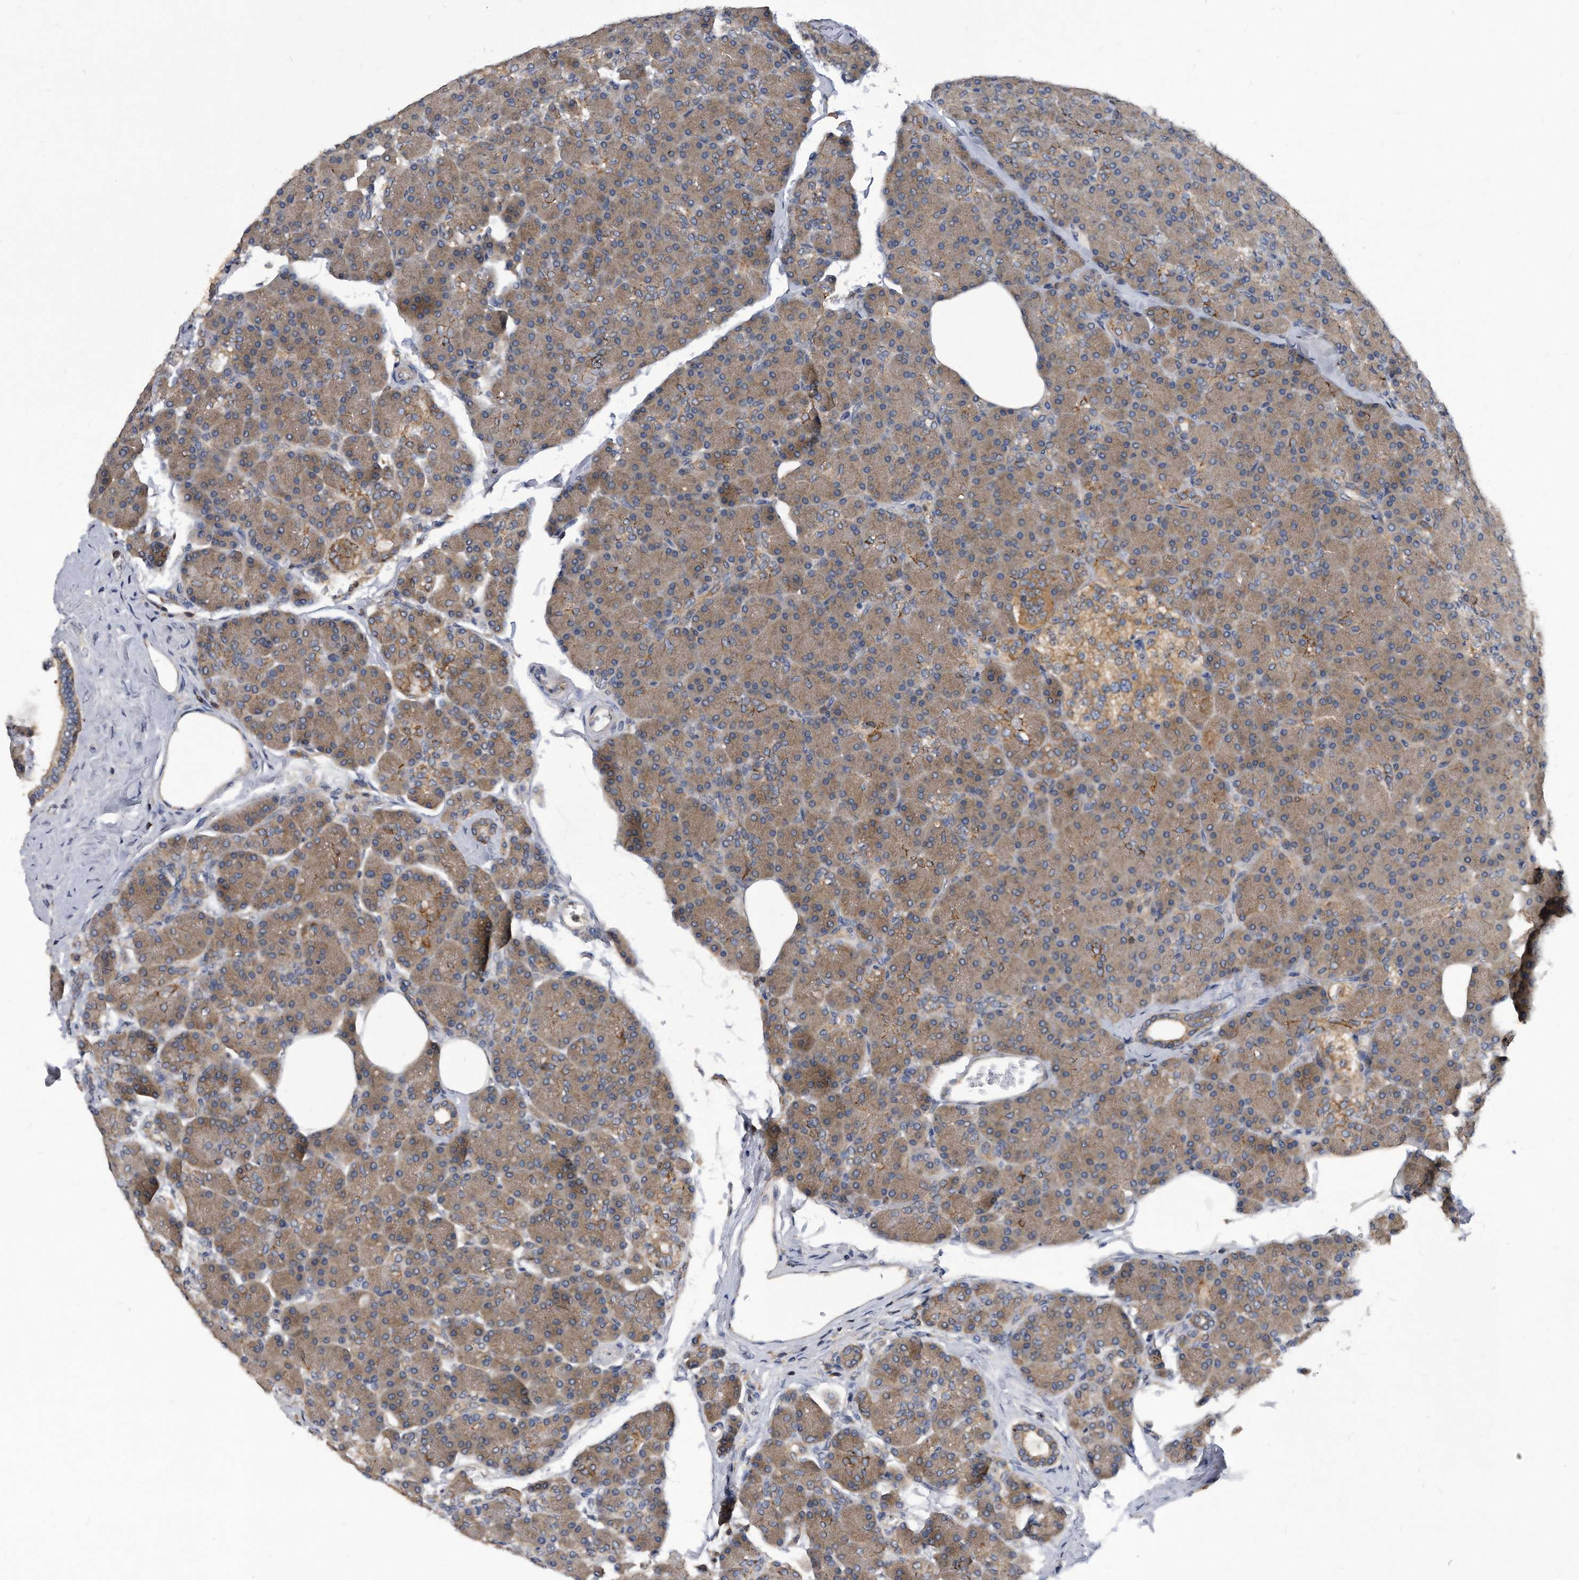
{"staining": {"intensity": "moderate", "quantity": ">75%", "location": "cytoplasmic/membranous"}, "tissue": "pancreas", "cell_type": "Exocrine glandular cells", "image_type": "normal", "snomed": [{"axis": "morphology", "description": "Normal tissue, NOS"}, {"axis": "topography", "description": "Pancreas"}], "caption": "Pancreas stained for a protein (brown) reveals moderate cytoplasmic/membranous positive expression in about >75% of exocrine glandular cells.", "gene": "ATG5", "patient": {"sex": "female", "age": 43}}